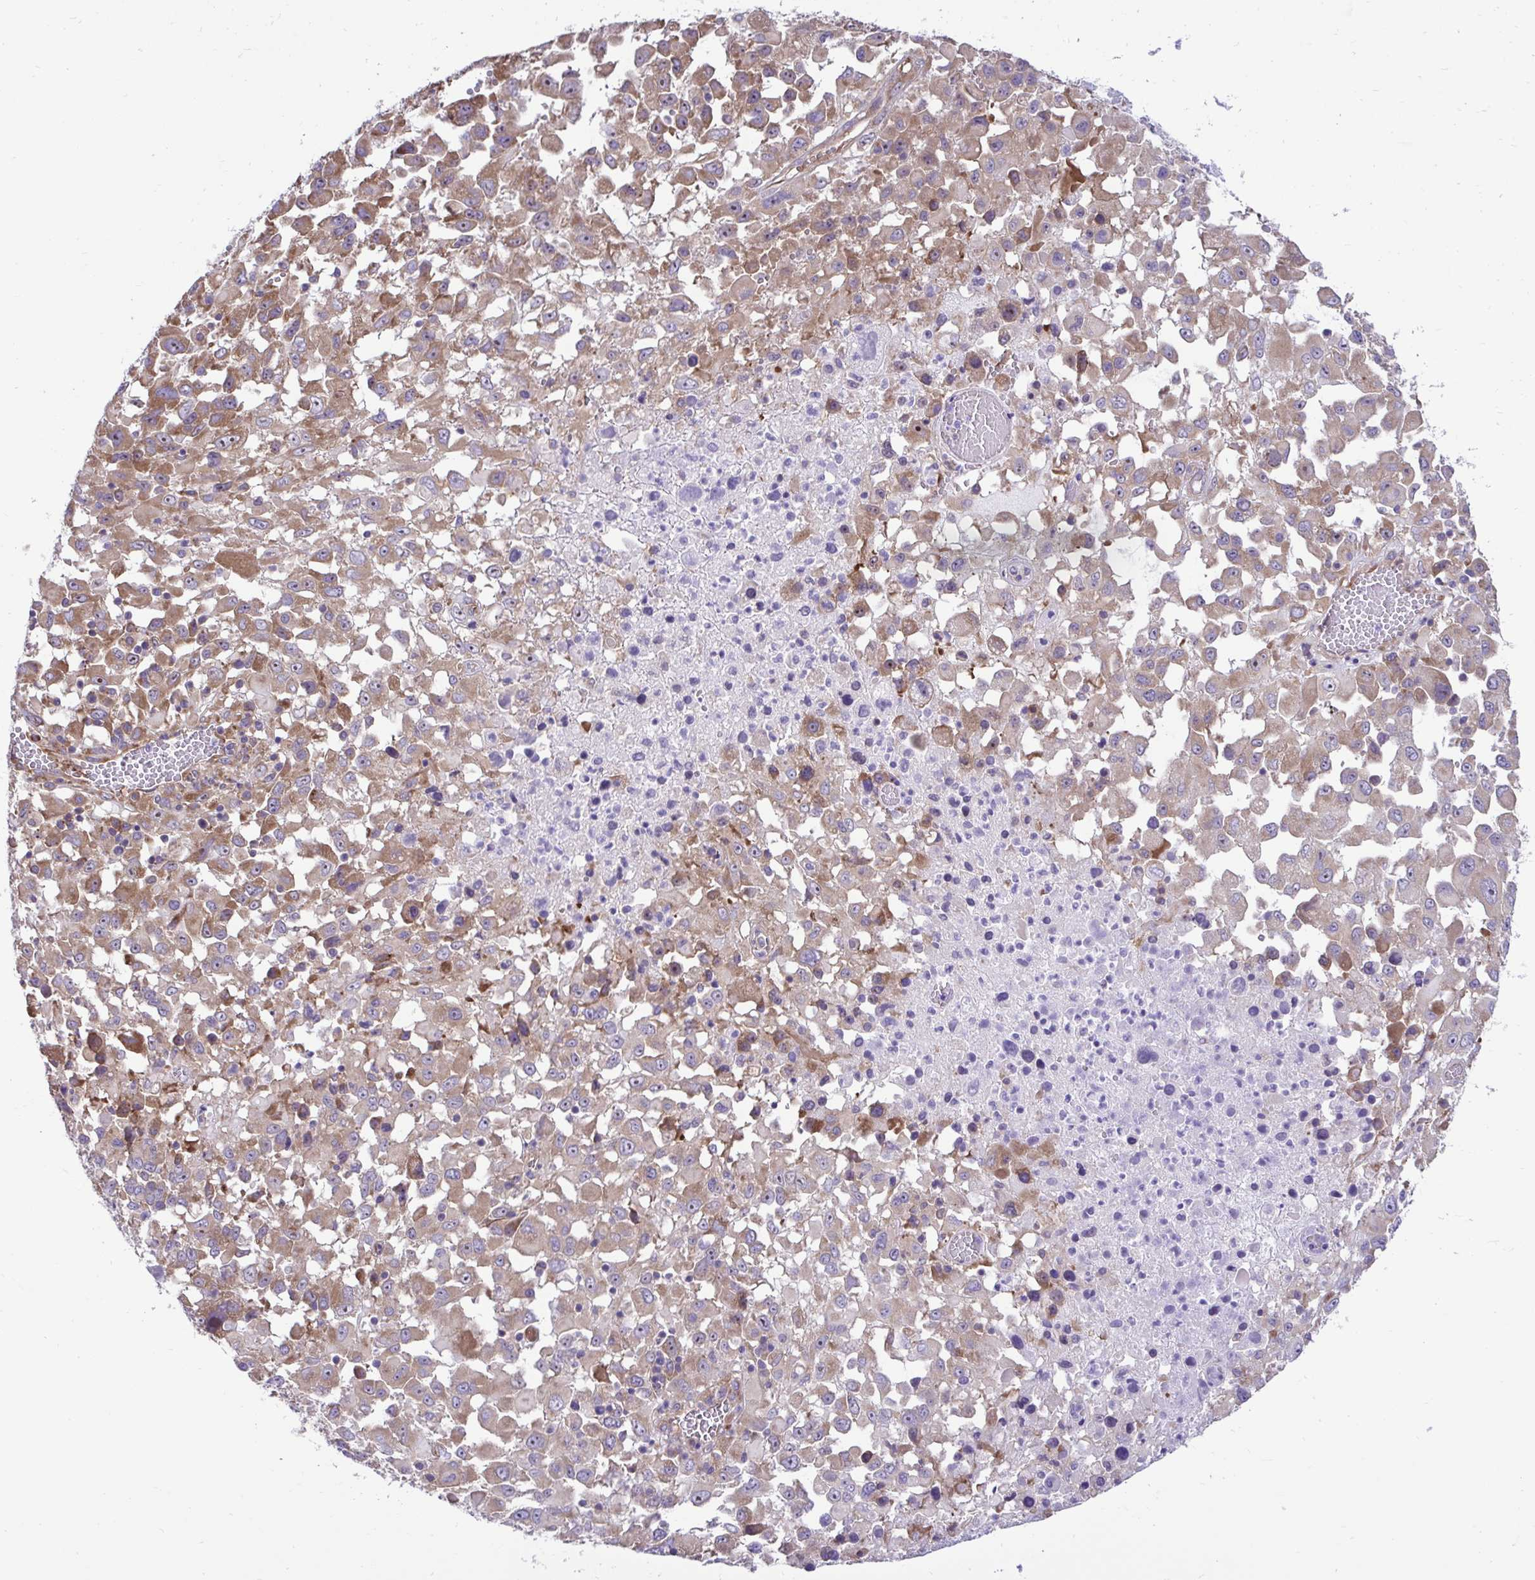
{"staining": {"intensity": "moderate", "quantity": ">75%", "location": "cytoplasmic/membranous"}, "tissue": "melanoma", "cell_type": "Tumor cells", "image_type": "cancer", "snomed": [{"axis": "morphology", "description": "Malignant melanoma, Metastatic site"}, {"axis": "topography", "description": "Soft tissue"}], "caption": "An immunohistochemistry photomicrograph of neoplastic tissue is shown. Protein staining in brown highlights moderate cytoplasmic/membranous positivity in melanoma within tumor cells.", "gene": "RPL7", "patient": {"sex": "male", "age": 50}}